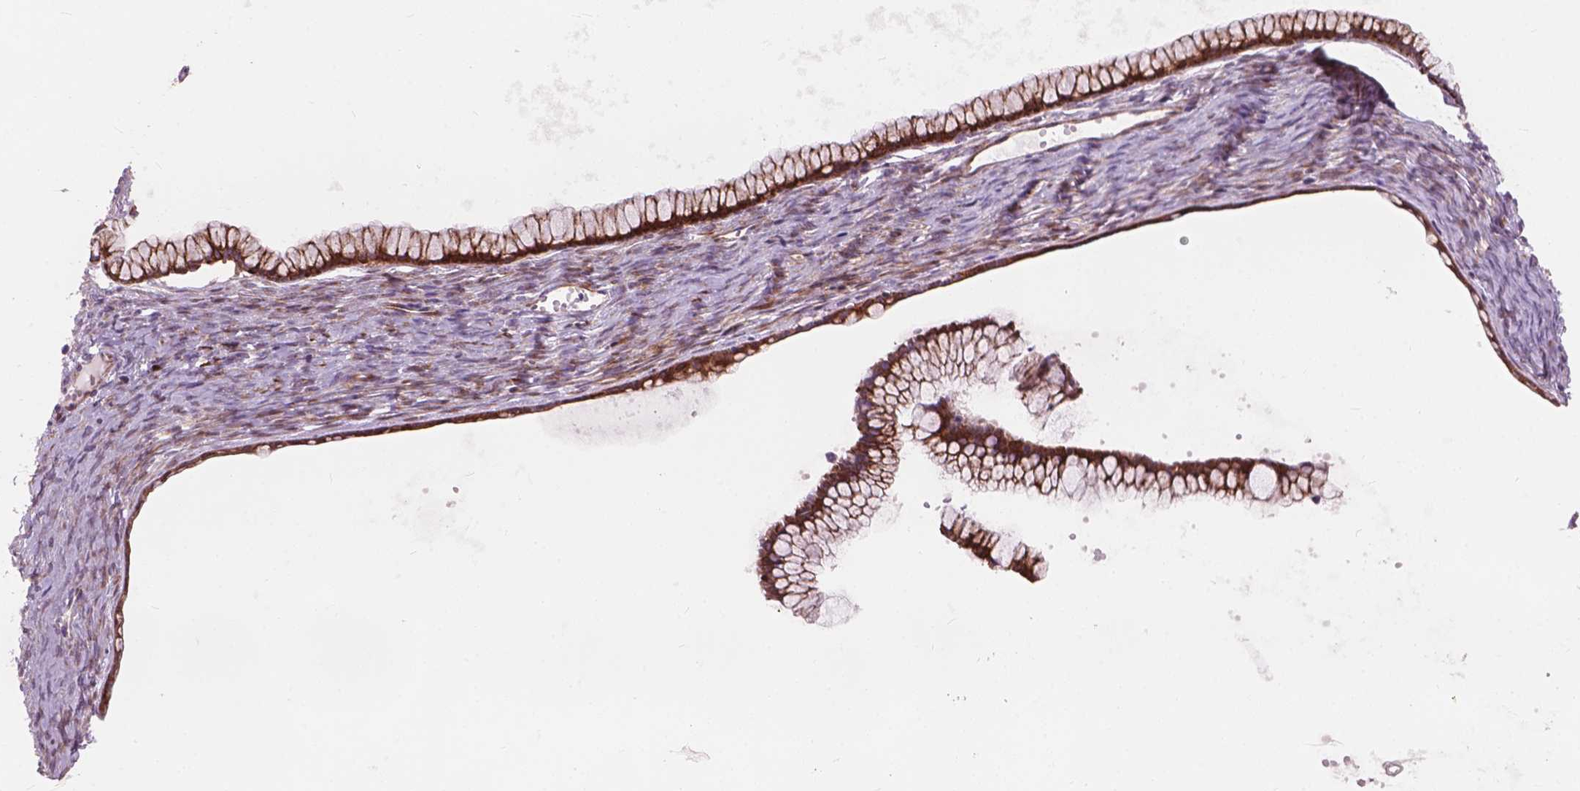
{"staining": {"intensity": "strong", "quantity": ">75%", "location": "cytoplasmic/membranous,nuclear"}, "tissue": "ovarian cancer", "cell_type": "Tumor cells", "image_type": "cancer", "snomed": [{"axis": "morphology", "description": "Cystadenocarcinoma, mucinous, NOS"}, {"axis": "topography", "description": "Ovary"}], "caption": "Ovarian cancer was stained to show a protein in brown. There is high levels of strong cytoplasmic/membranous and nuclear positivity in approximately >75% of tumor cells.", "gene": "MORN1", "patient": {"sex": "female", "age": 41}}